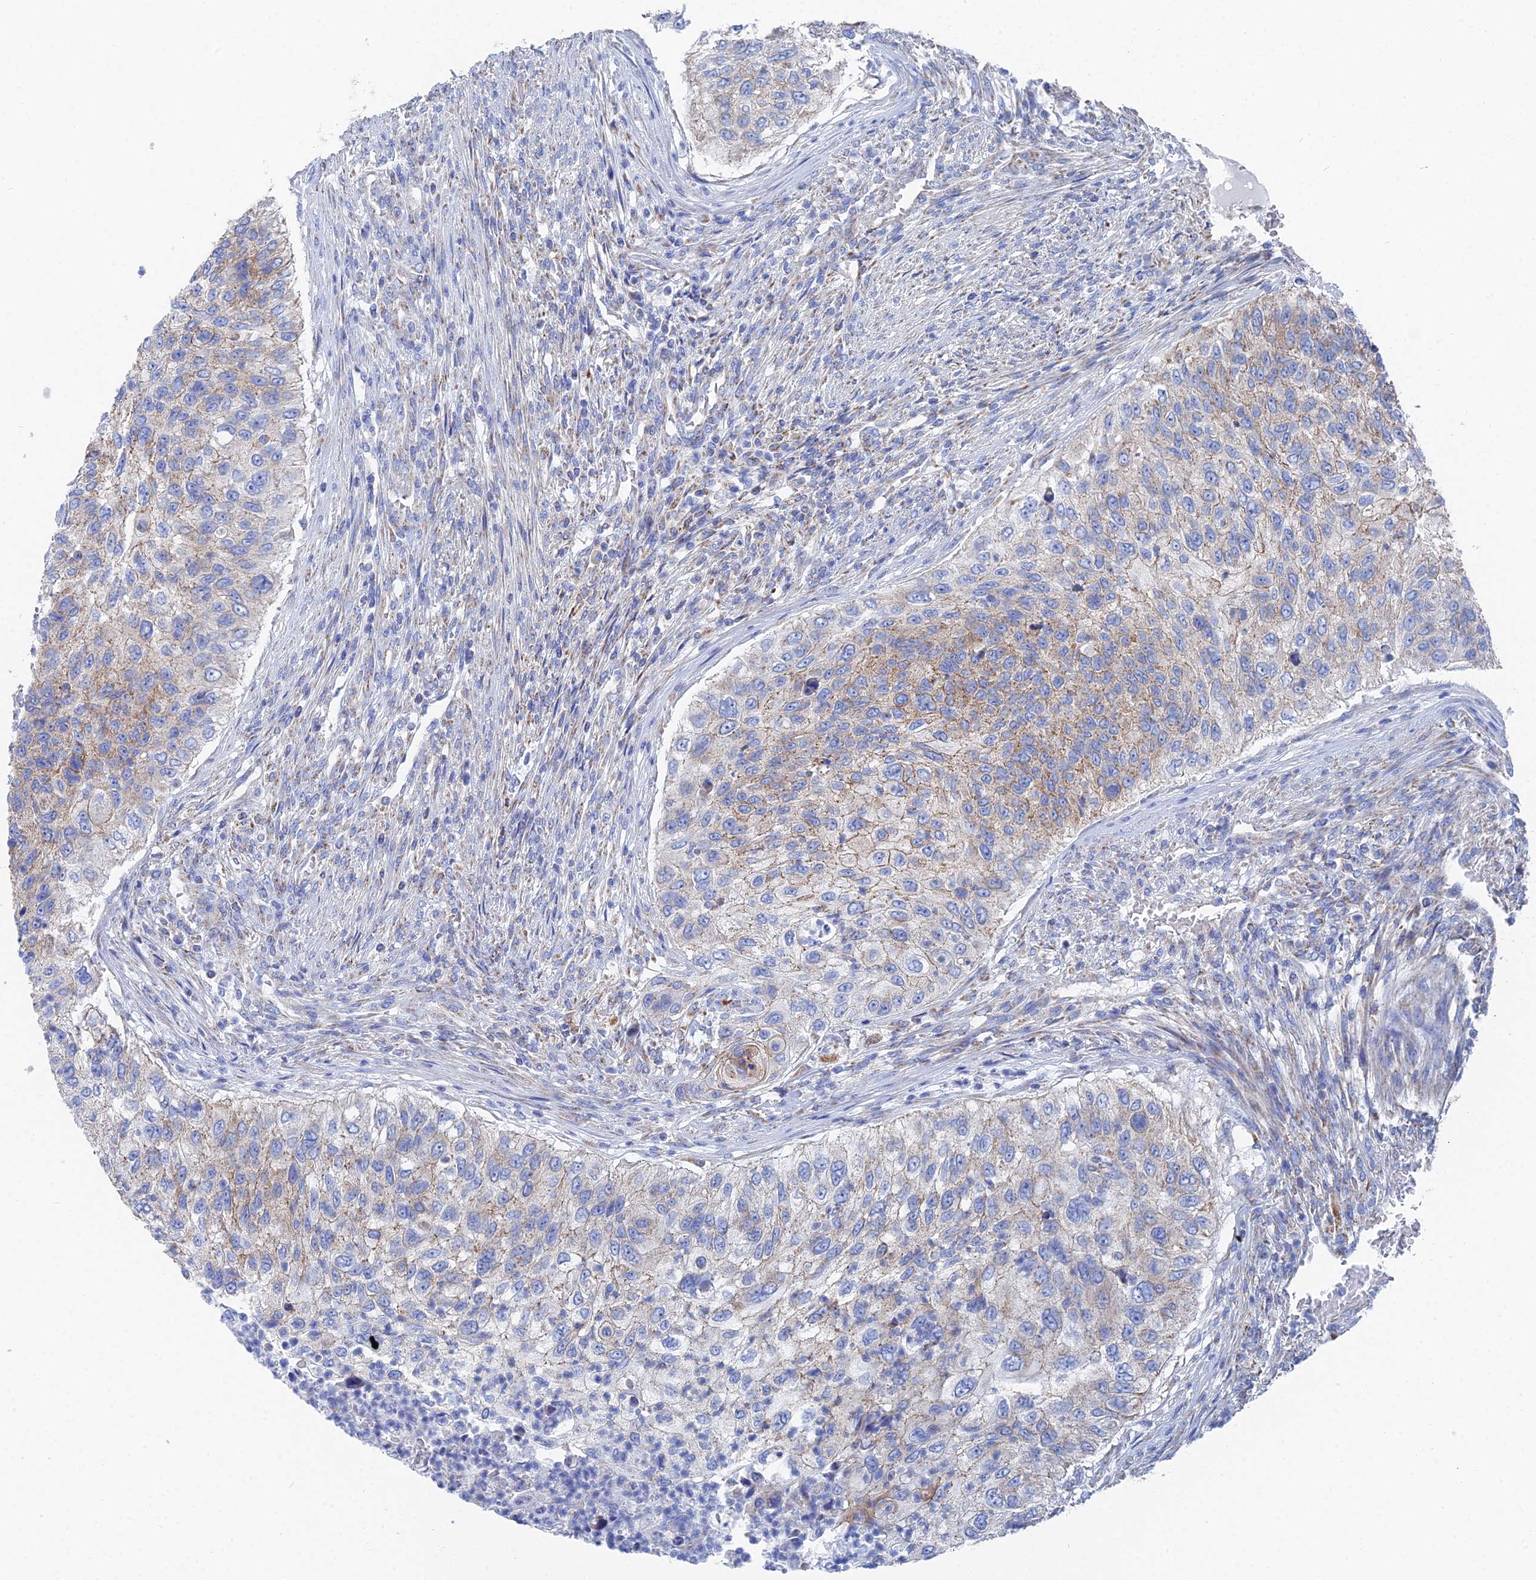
{"staining": {"intensity": "moderate", "quantity": "<25%", "location": "cytoplasmic/membranous"}, "tissue": "urothelial cancer", "cell_type": "Tumor cells", "image_type": "cancer", "snomed": [{"axis": "morphology", "description": "Urothelial carcinoma, High grade"}, {"axis": "topography", "description": "Urinary bladder"}], "caption": "Protein expression analysis of high-grade urothelial carcinoma displays moderate cytoplasmic/membranous expression in approximately <25% of tumor cells.", "gene": "IFT80", "patient": {"sex": "female", "age": 60}}